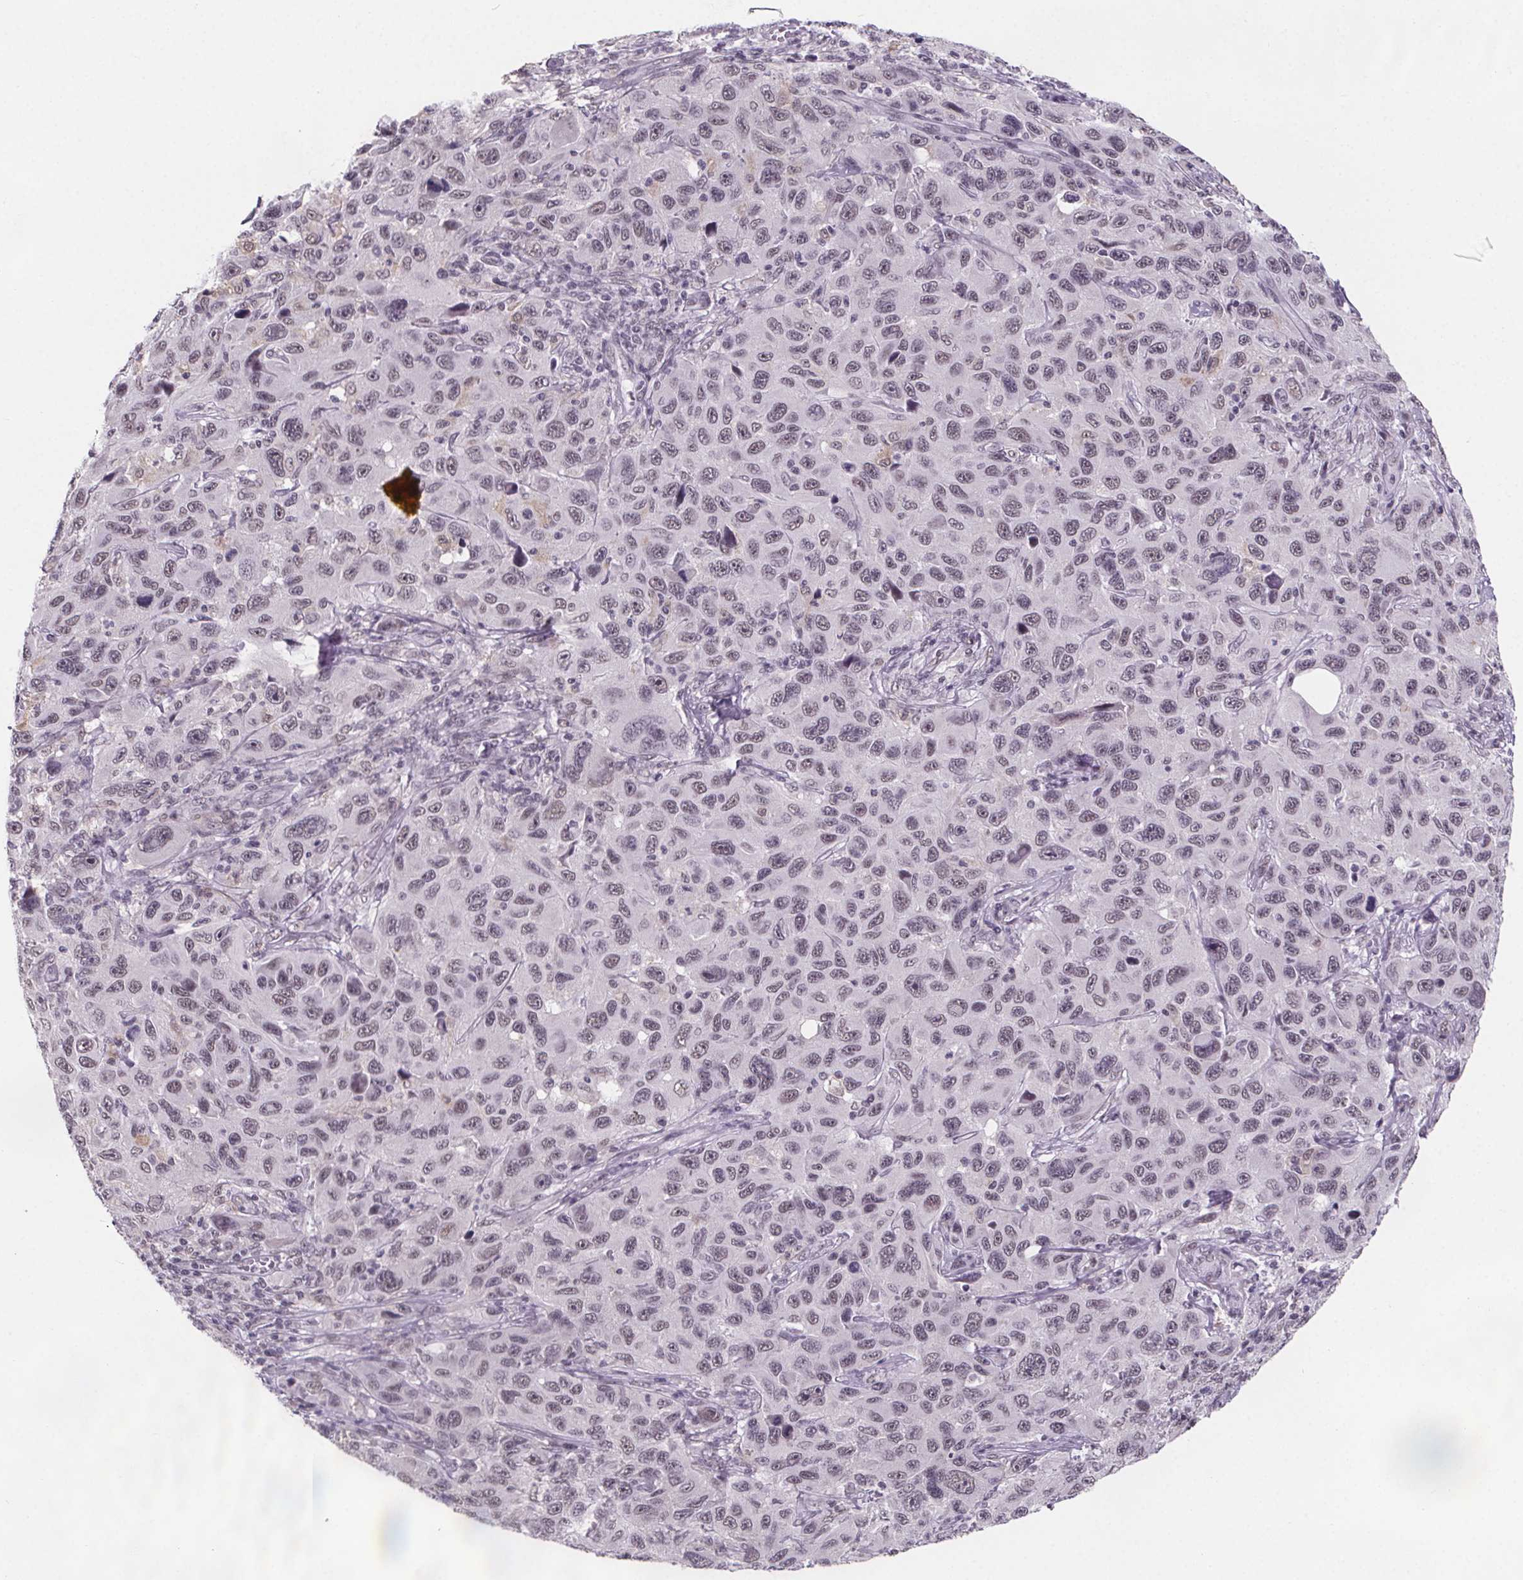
{"staining": {"intensity": "weak", "quantity": "<25%", "location": "nuclear"}, "tissue": "melanoma", "cell_type": "Tumor cells", "image_type": "cancer", "snomed": [{"axis": "morphology", "description": "Malignant melanoma, NOS"}, {"axis": "topography", "description": "Skin"}], "caption": "DAB immunohistochemical staining of human melanoma shows no significant staining in tumor cells. The staining is performed using DAB (3,3'-diaminobenzidine) brown chromogen with nuclei counter-stained in using hematoxylin.", "gene": "ZNF572", "patient": {"sex": "male", "age": 53}}